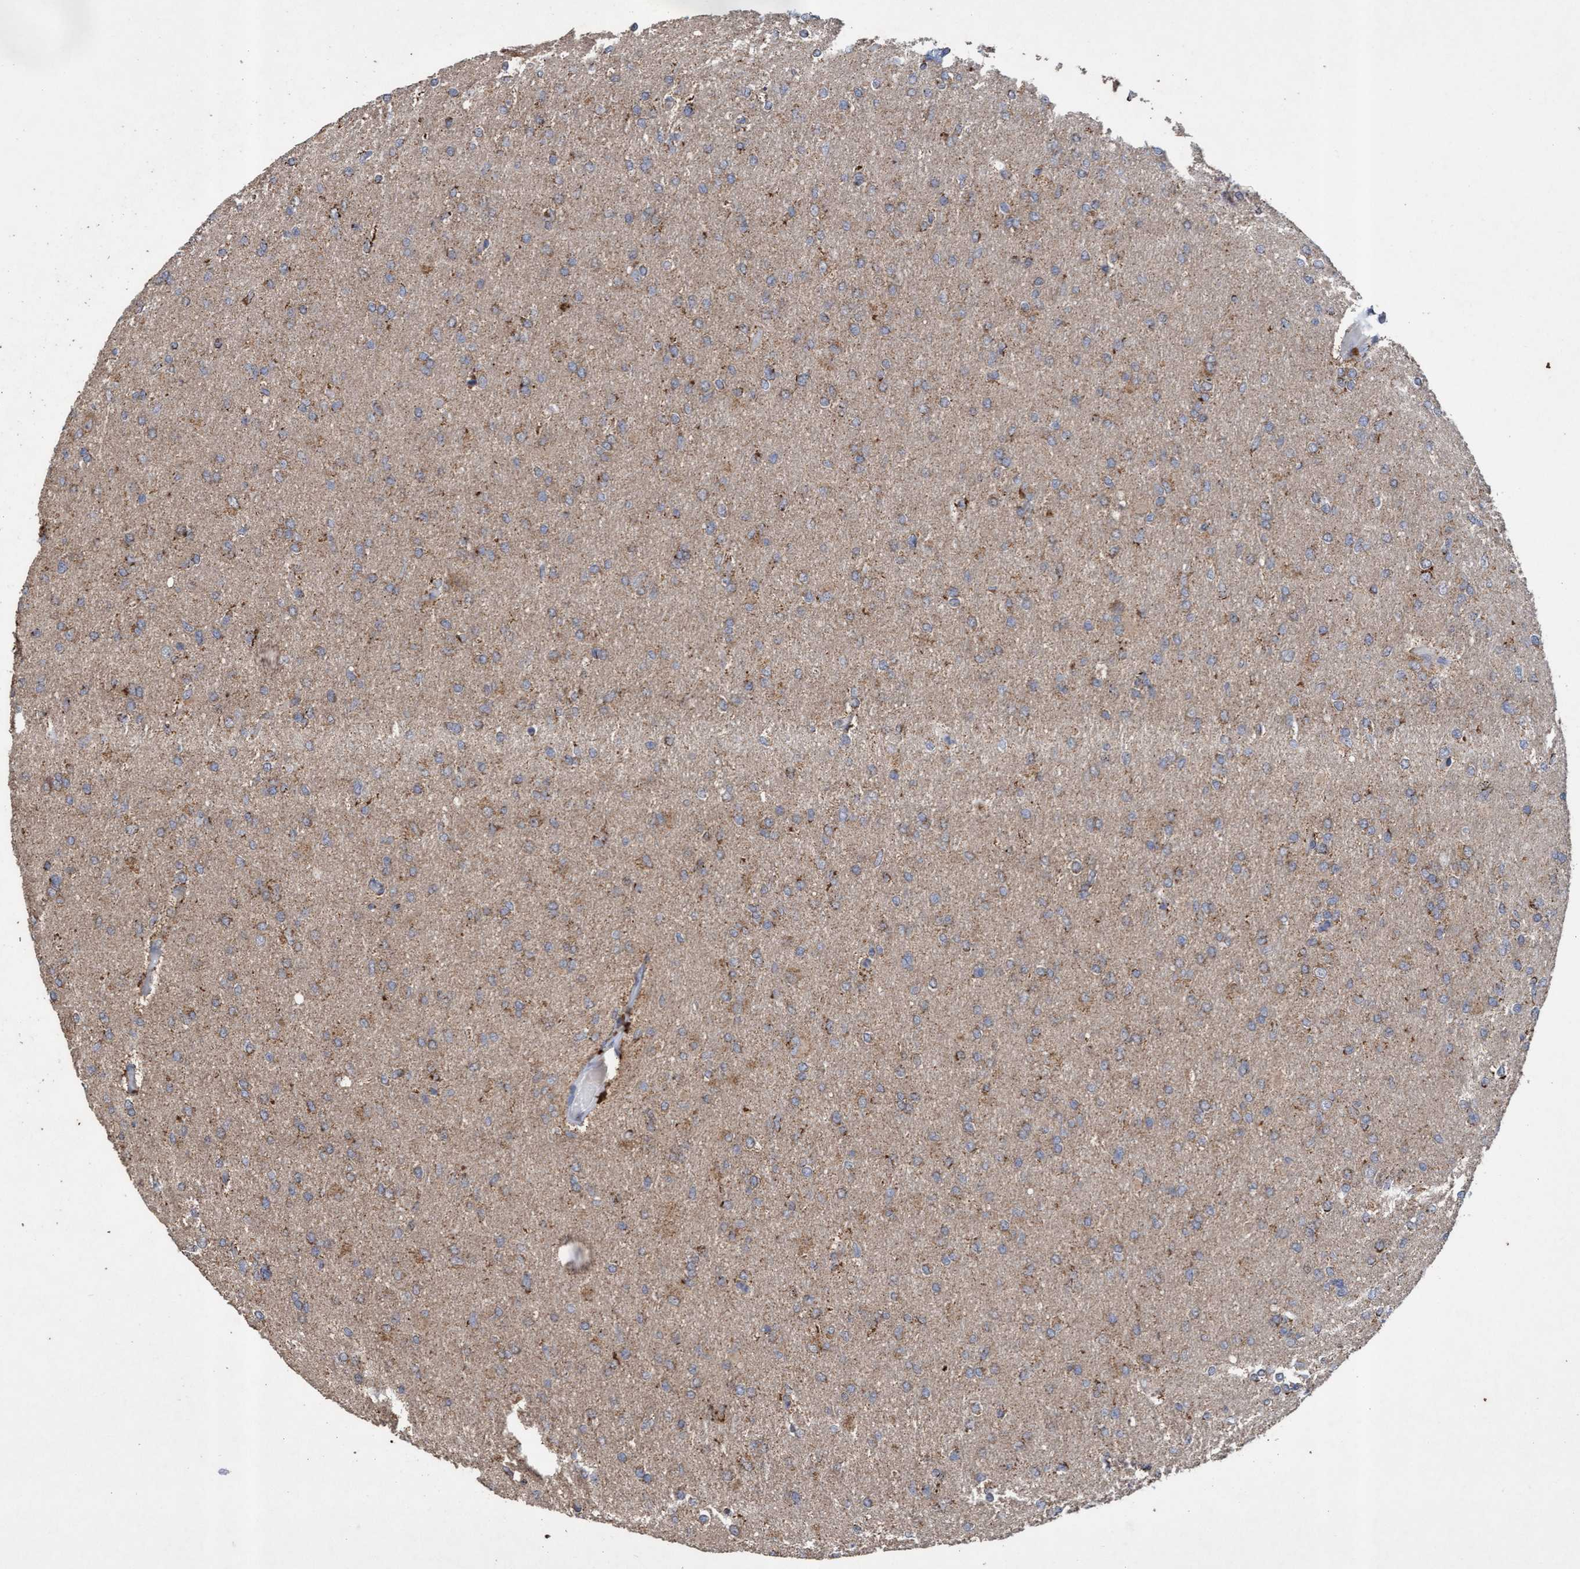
{"staining": {"intensity": "moderate", "quantity": "<25%", "location": "cytoplasmic/membranous"}, "tissue": "glioma", "cell_type": "Tumor cells", "image_type": "cancer", "snomed": [{"axis": "morphology", "description": "Glioma, malignant, High grade"}, {"axis": "topography", "description": "Cerebral cortex"}], "caption": "Glioma stained with IHC shows moderate cytoplasmic/membranous staining in approximately <25% of tumor cells. Using DAB (3,3'-diaminobenzidine) (brown) and hematoxylin (blue) stains, captured at high magnification using brightfield microscopy.", "gene": "ATPAF2", "patient": {"sex": "female", "age": 36}}